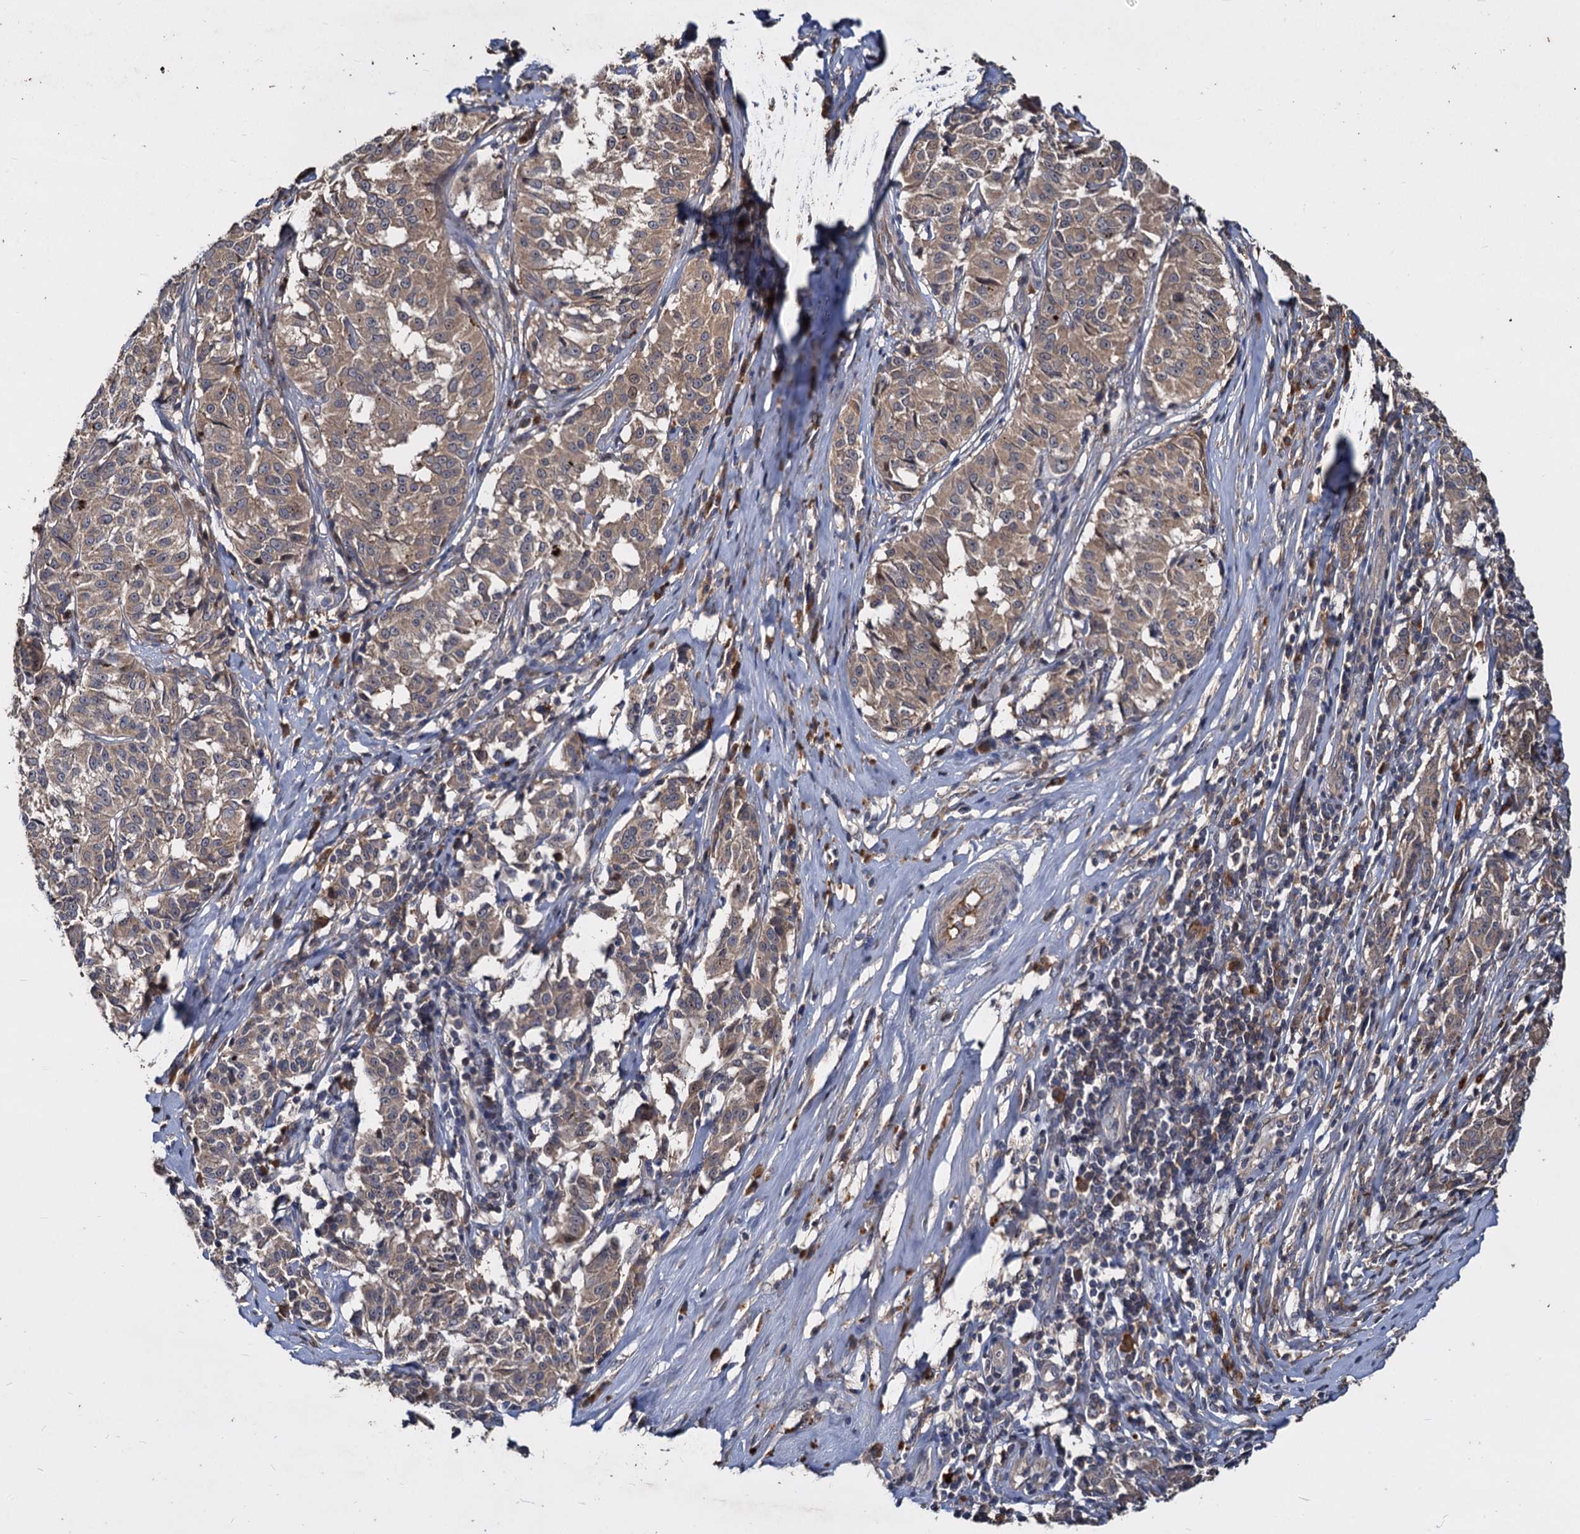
{"staining": {"intensity": "weak", "quantity": ">75%", "location": "cytoplasmic/membranous"}, "tissue": "melanoma", "cell_type": "Tumor cells", "image_type": "cancer", "snomed": [{"axis": "morphology", "description": "Malignant melanoma, NOS"}, {"axis": "topography", "description": "Skin"}], "caption": "The histopathology image displays immunohistochemical staining of melanoma. There is weak cytoplasmic/membranous expression is identified in approximately >75% of tumor cells.", "gene": "CCDC184", "patient": {"sex": "female", "age": 72}}